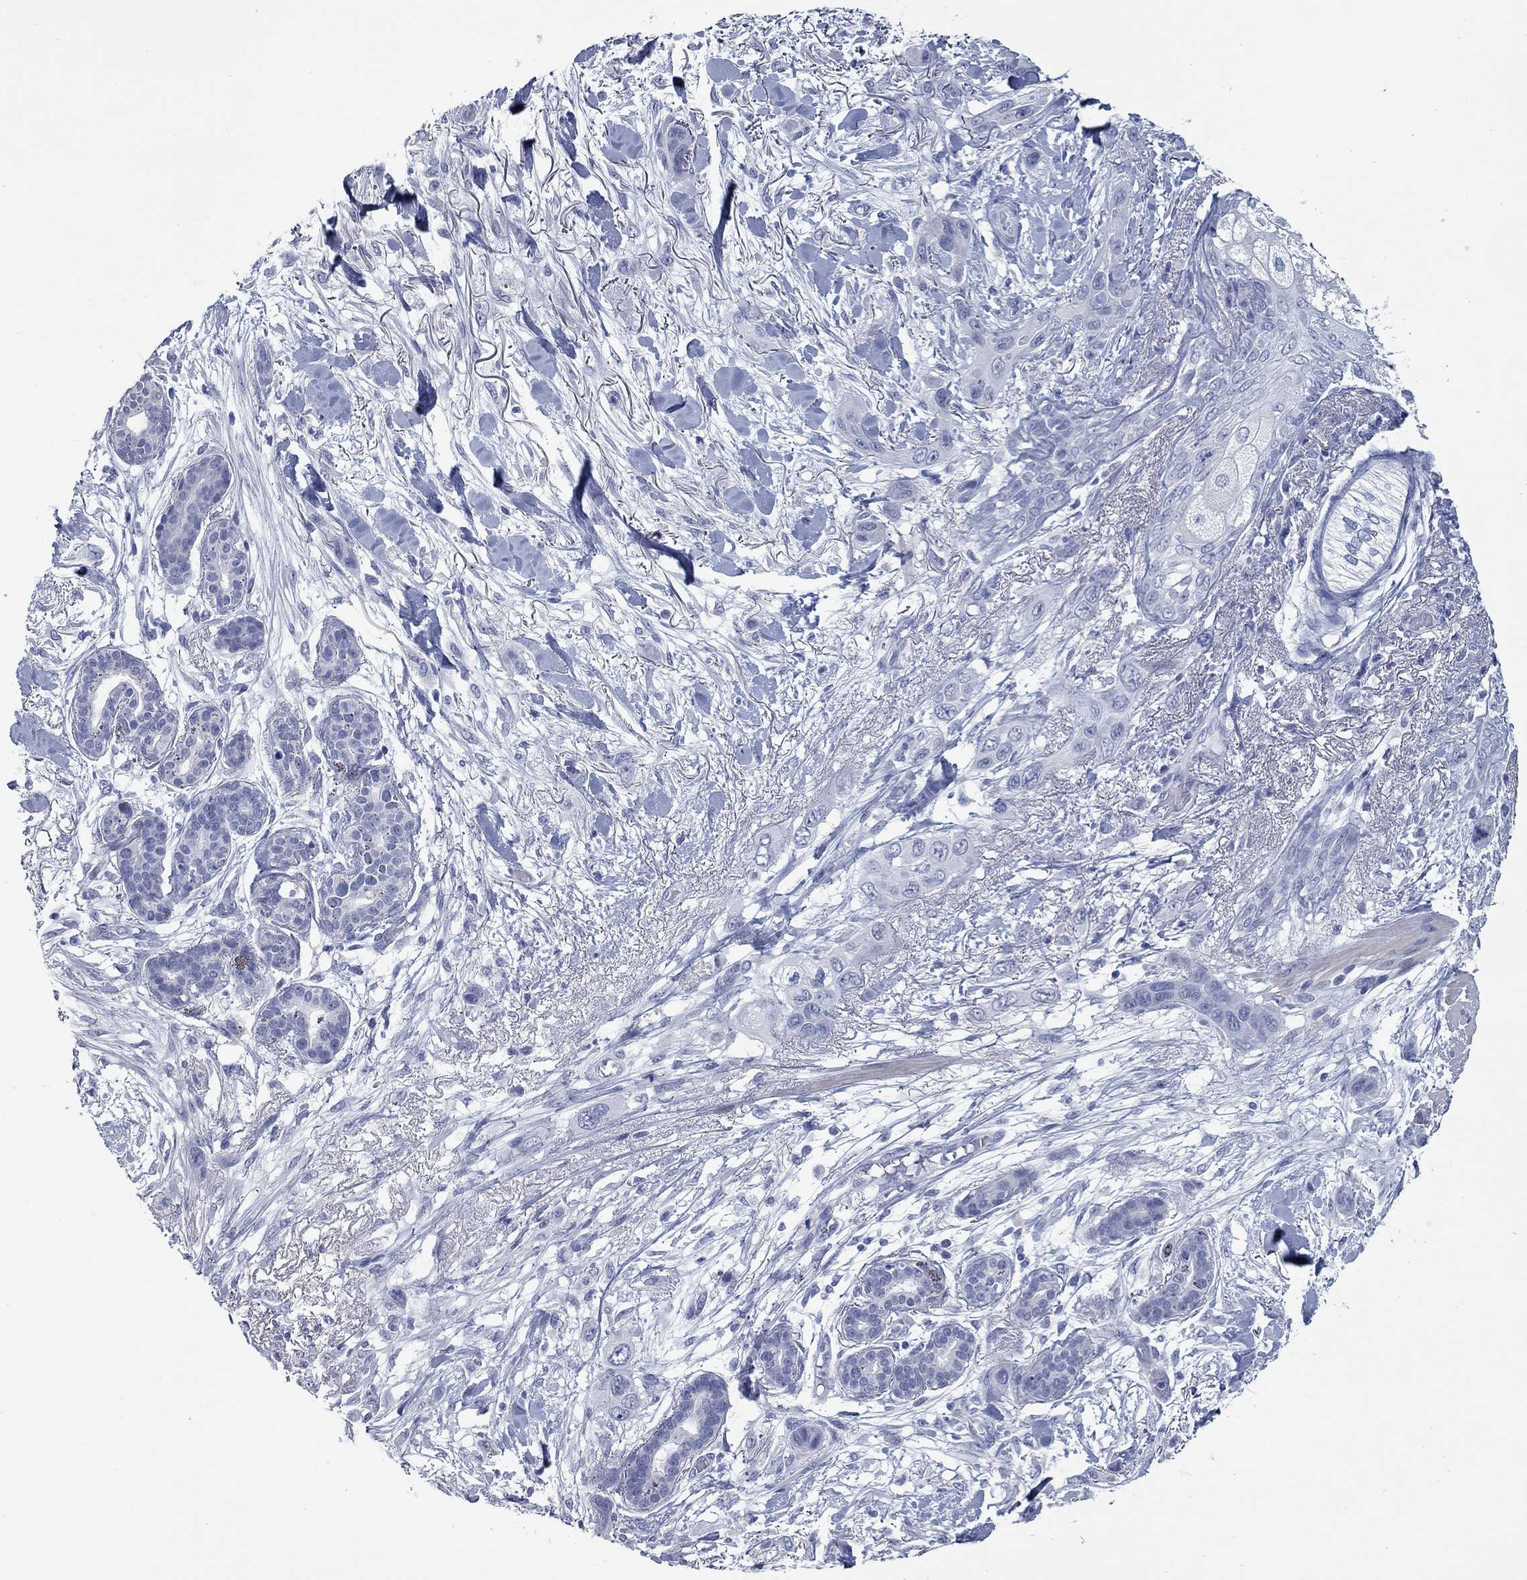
{"staining": {"intensity": "negative", "quantity": "none", "location": "none"}, "tissue": "skin cancer", "cell_type": "Tumor cells", "image_type": "cancer", "snomed": [{"axis": "morphology", "description": "Squamous cell carcinoma, NOS"}, {"axis": "topography", "description": "Skin"}], "caption": "An image of skin cancer (squamous cell carcinoma) stained for a protein exhibits no brown staining in tumor cells.", "gene": "KIRREL2", "patient": {"sex": "male", "age": 79}}